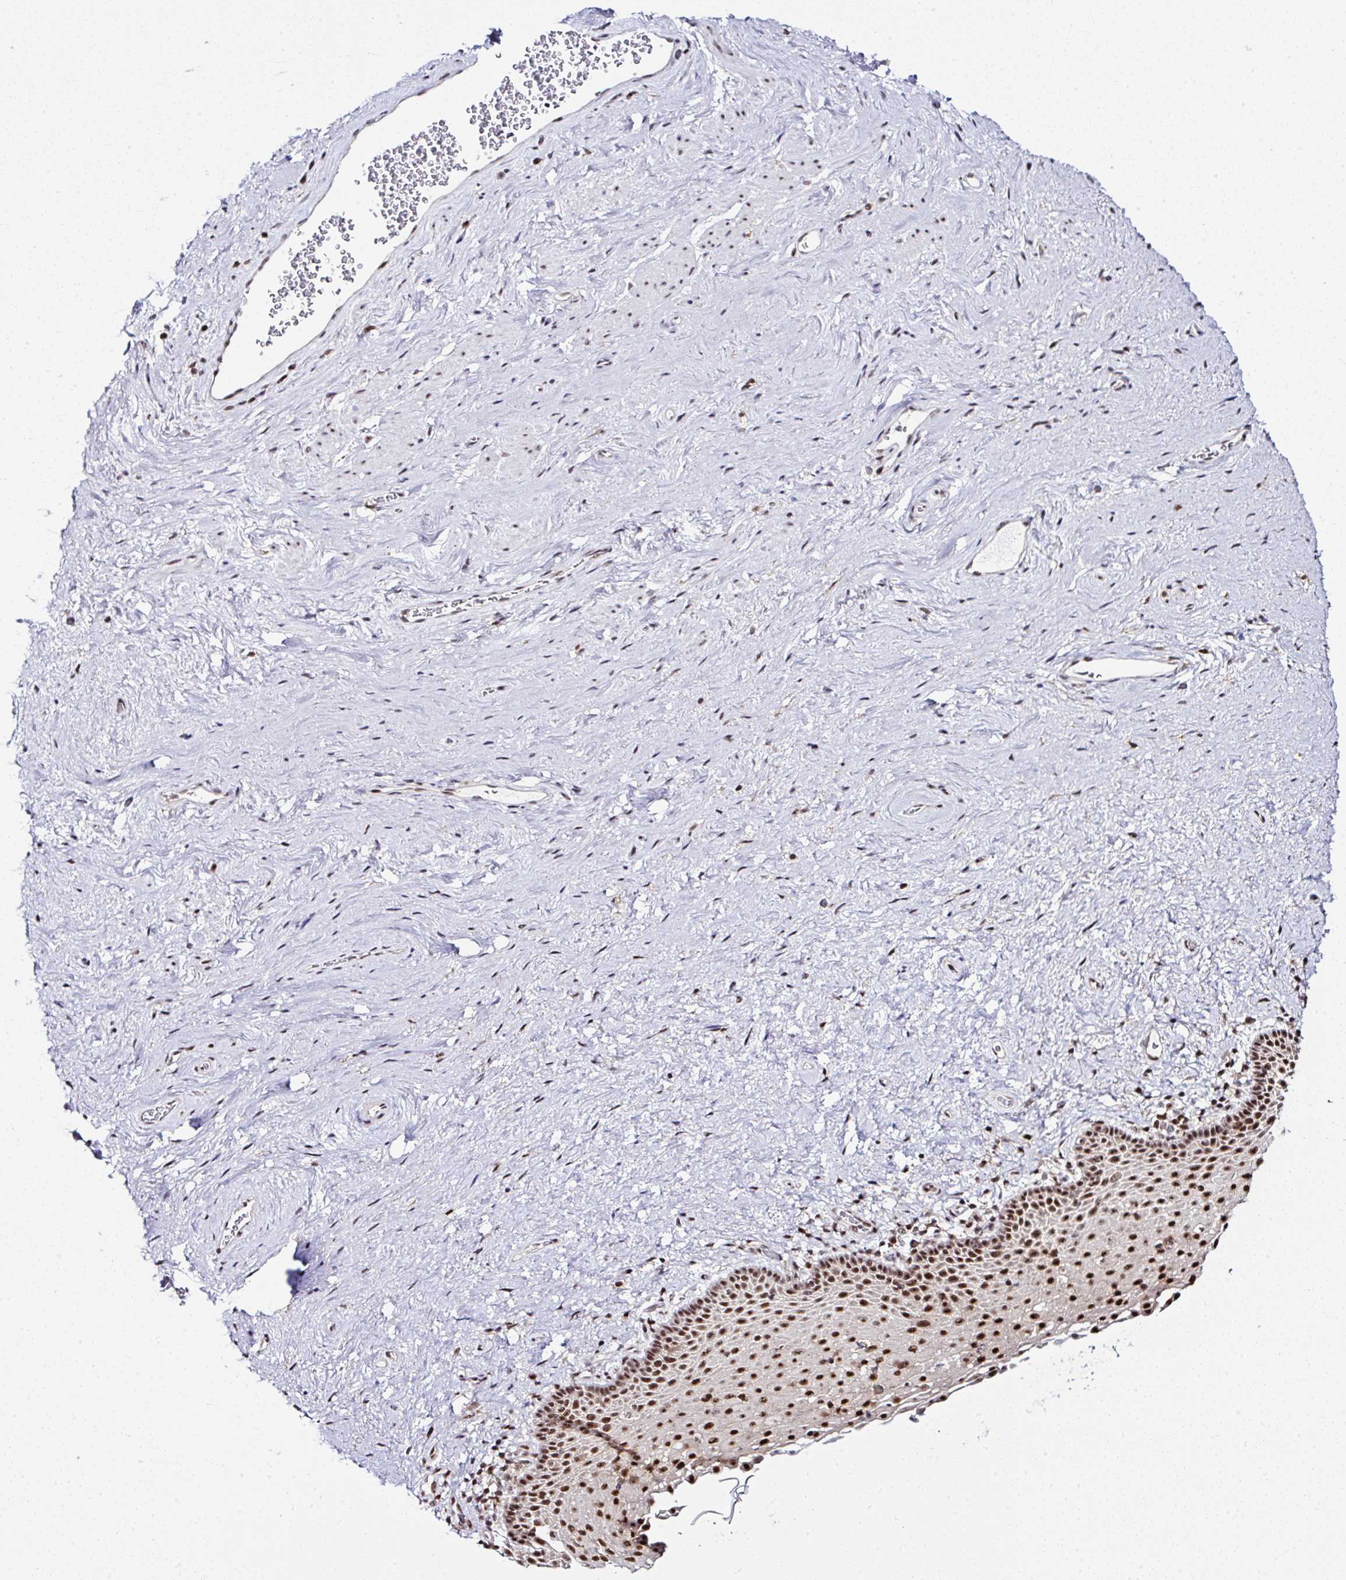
{"staining": {"intensity": "strong", "quantity": ">75%", "location": "nuclear"}, "tissue": "vagina", "cell_type": "Squamous epithelial cells", "image_type": "normal", "snomed": [{"axis": "morphology", "description": "Normal tissue, NOS"}, {"axis": "topography", "description": "Vagina"}], "caption": "Strong nuclear expression for a protein is appreciated in approximately >75% of squamous epithelial cells of normal vagina using immunohistochemistry.", "gene": "PTPN2", "patient": {"sex": "female", "age": 61}}